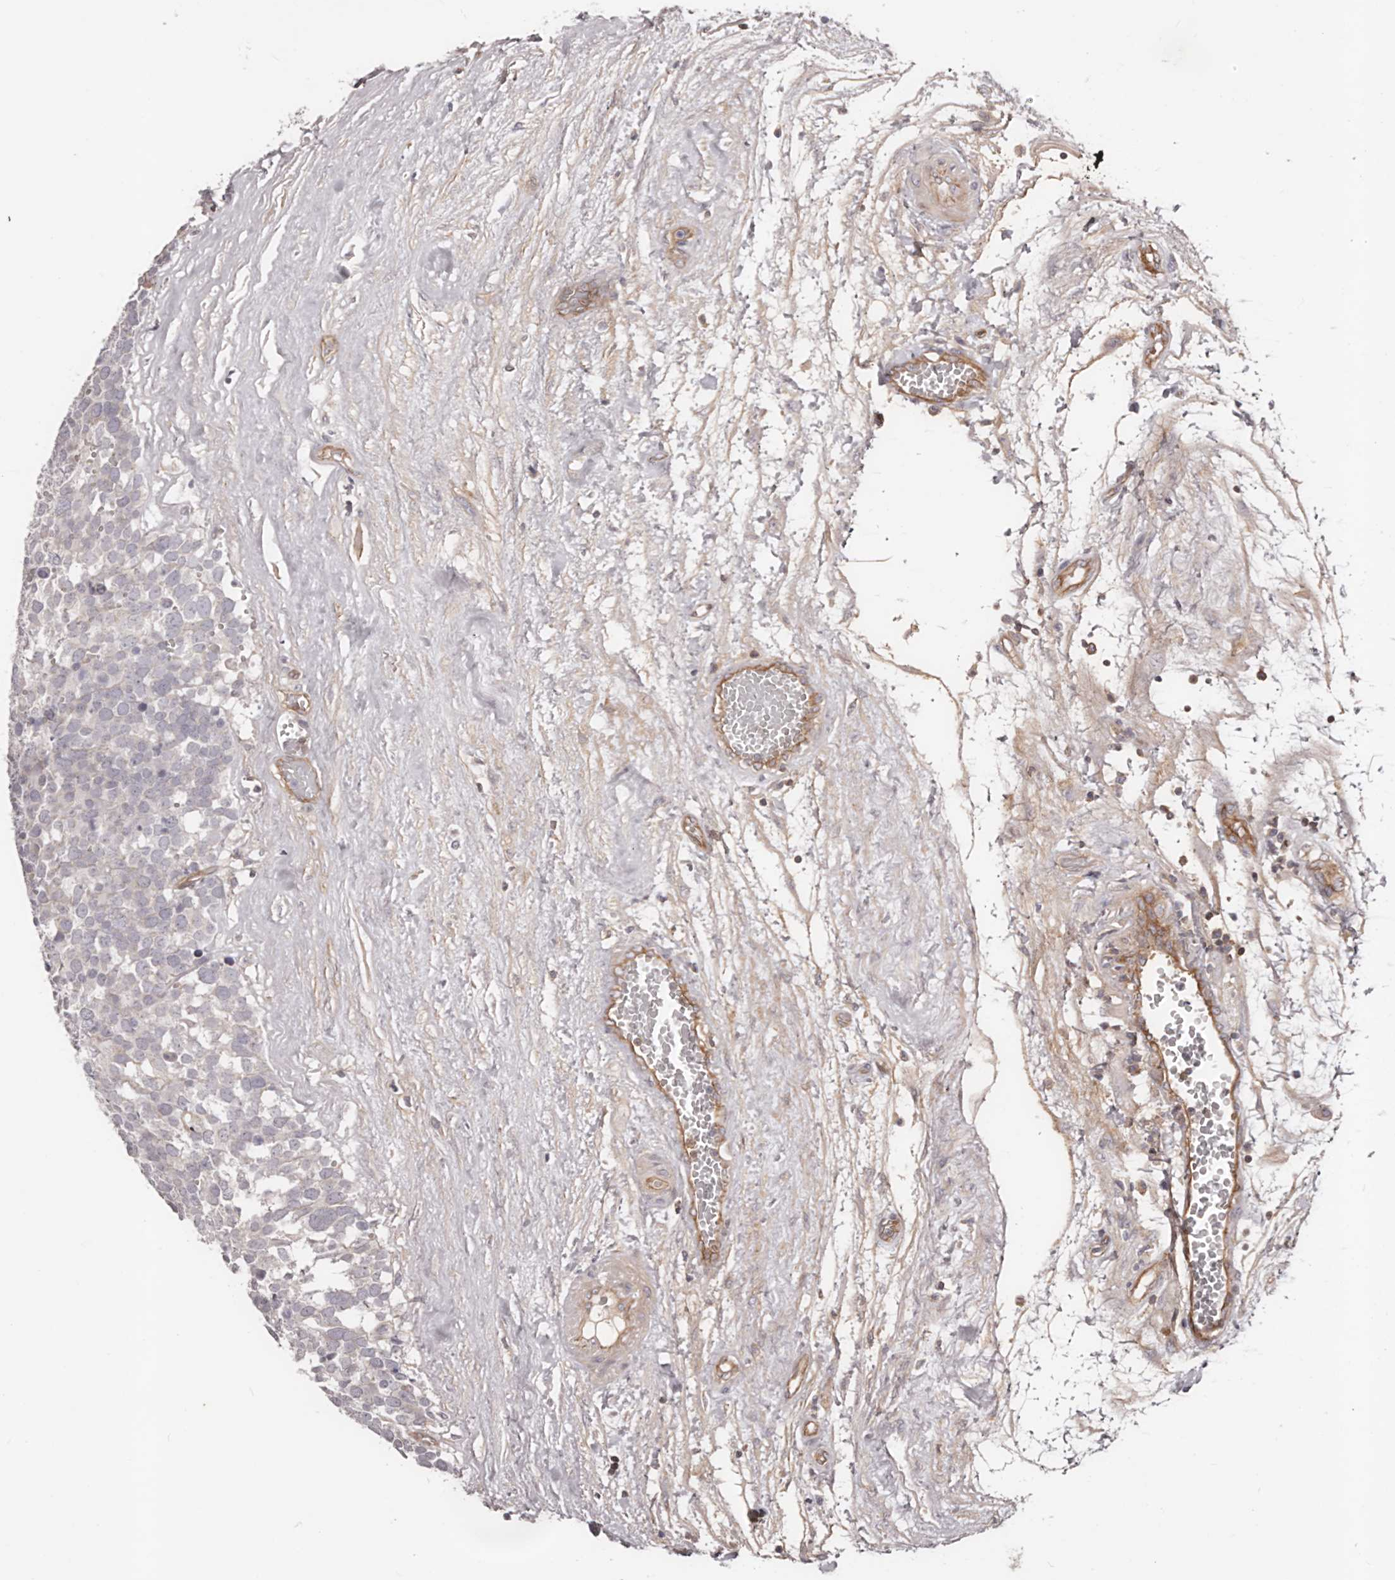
{"staining": {"intensity": "negative", "quantity": "none", "location": "none"}, "tissue": "testis cancer", "cell_type": "Tumor cells", "image_type": "cancer", "snomed": [{"axis": "morphology", "description": "Seminoma, NOS"}, {"axis": "topography", "description": "Testis"}], "caption": "Human testis cancer (seminoma) stained for a protein using IHC exhibits no positivity in tumor cells.", "gene": "DMRT2", "patient": {"sex": "male", "age": 71}}